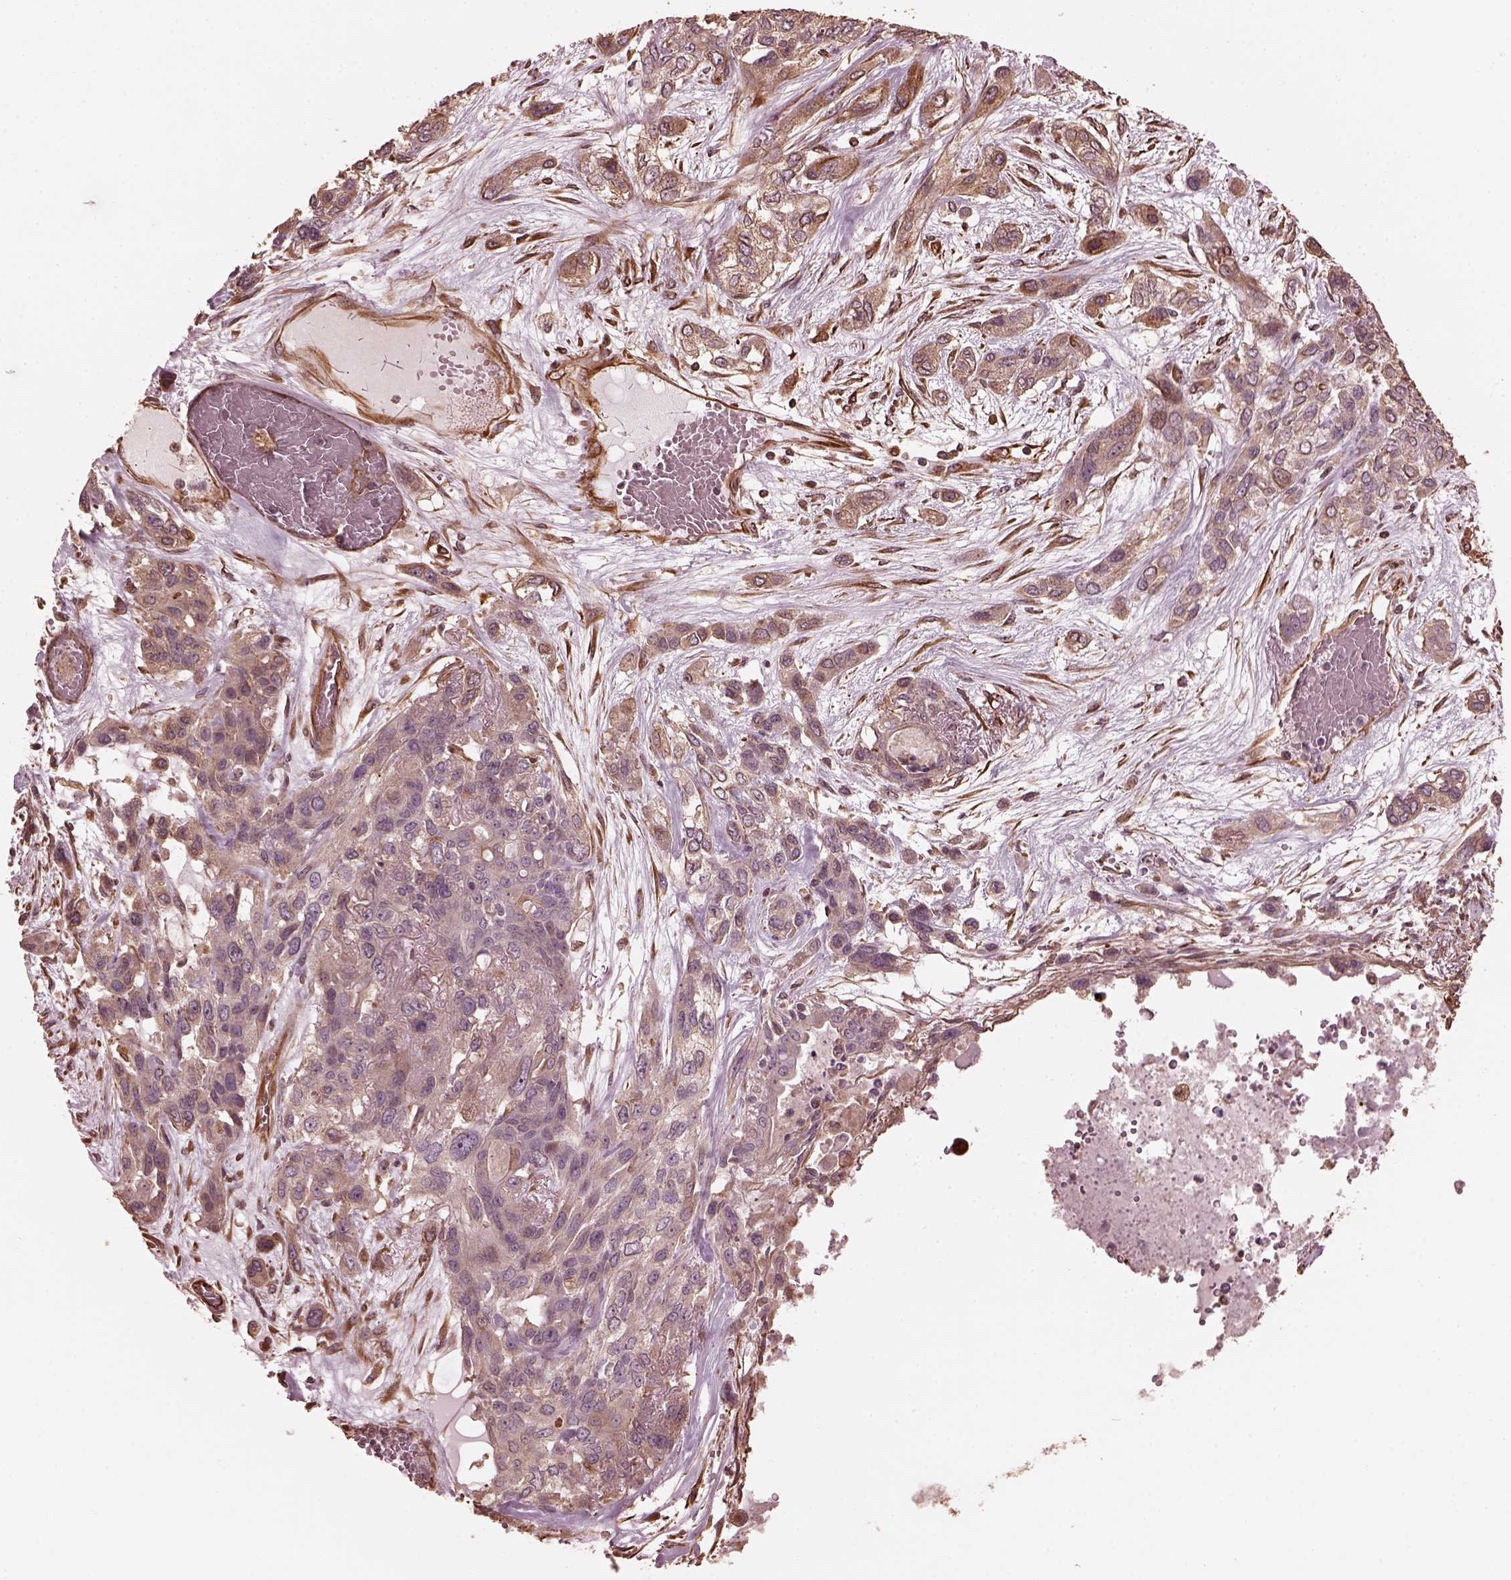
{"staining": {"intensity": "weak", "quantity": "<25%", "location": "cytoplasmic/membranous"}, "tissue": "lung cancer", "cell_type": "Tumor cells", "image_type": "cancer", "snomed": [{"axis": "morphology", "description": "Squamous cell carcinoma, NOS"}, {"axis": "topography", "description": "Lung"}], "caption": "An immunohistochemistry image of squamous cell carcinoma (lung) is shown. There is no staining in tumor cells of squamous cell carcinoma (lung).", "gene": "GTPBP1", "patient": {"sex": "female", "age": 70}}